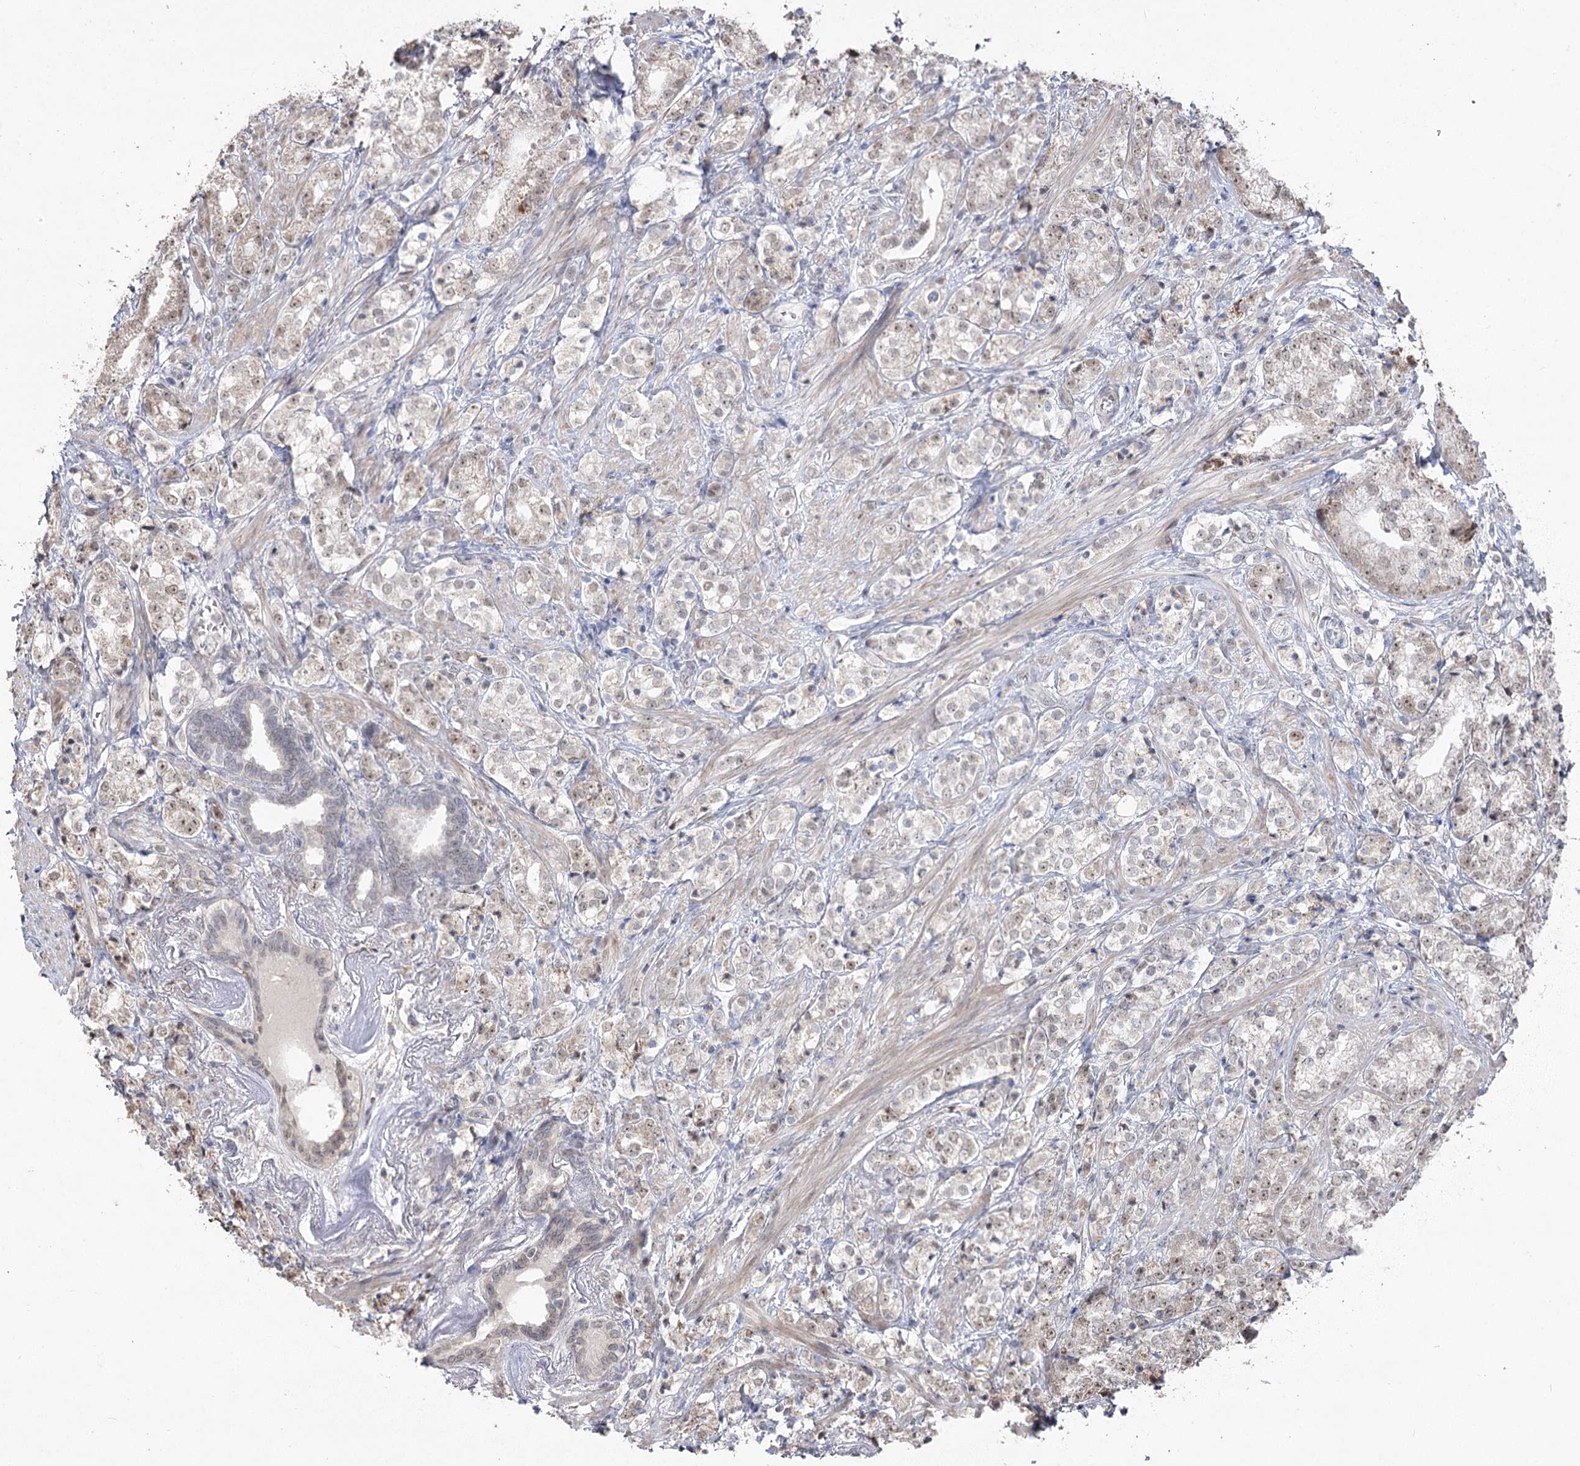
{"staining": {"intensity": "weak", "quantity": "<25%", "location": "nuclear"}, "tissue": "prostate cancer", "cell_type": "Tumor cells", "image_type": "cancer", "snomed": [{"axis": "morphology", "description": "Adenocarcinoma, High grade"}, {"axis": "topography", "description": "Prostate"}], "caption": "Immunohistochemical staining of prostate cancer demonstrates no significant staining in tumor cells.", "gene": "RUFY4", "patient": {"sex": "male", "age": 69}}